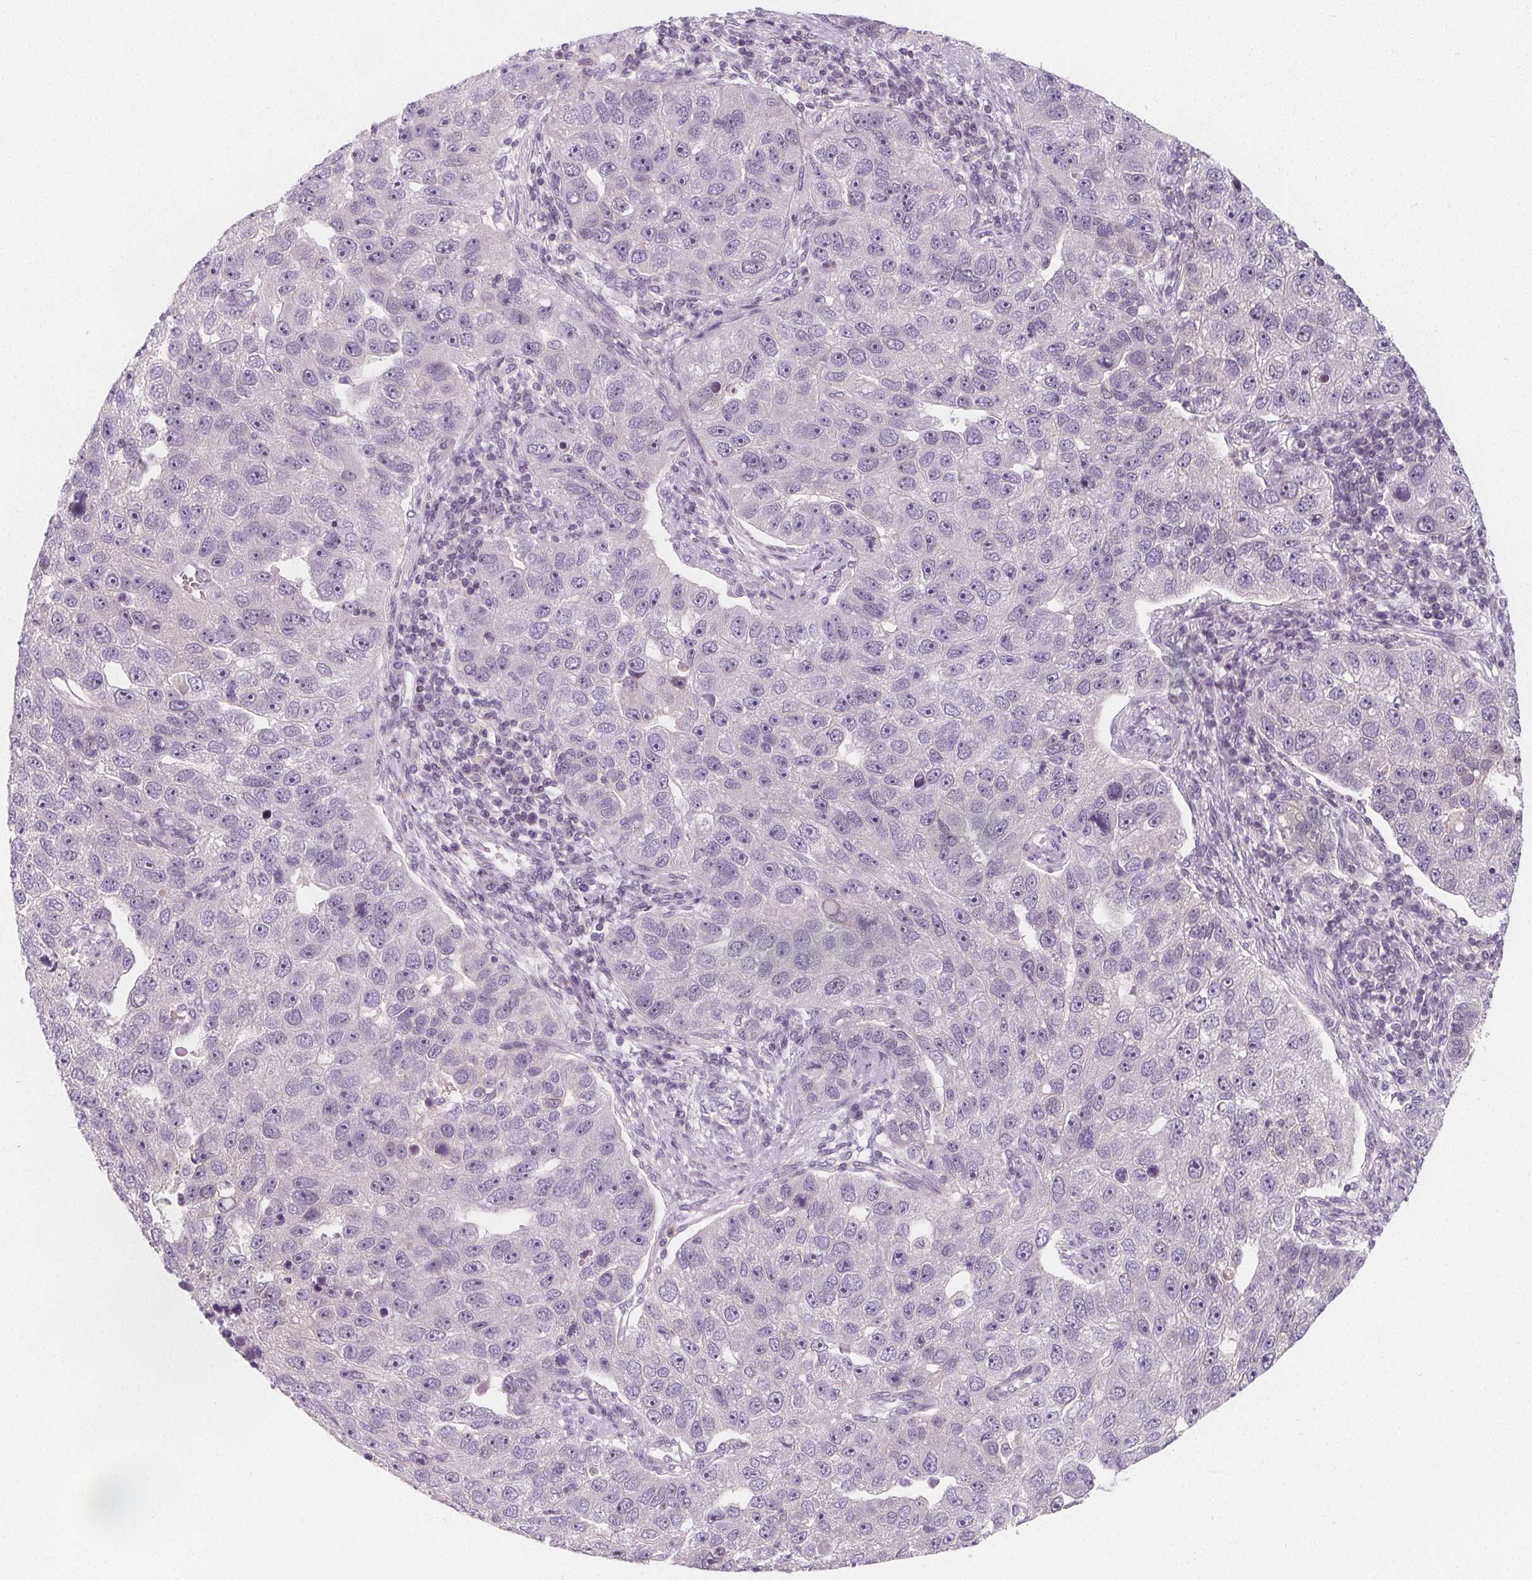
{"staining": {"intensity": "negative", "quantity": "none", "location": "none"}, "tissue": "pancreatic cancer", "cell_type": "Tumor cells", "image_type": "cancer", "snomed": [{"axis": "morphology", "description": "Adenocarcinoma, NOS"}, {"axis": "topography", "description": "Pancreas"}], "caption": "DAB (3,3'-diaminobenzidine) immunohistochemical staining of human pancreatic cancer shows no significant positivity in tumor cells.", "gene": "UGP2", "patient": {"sex": "female", "age": 61}}